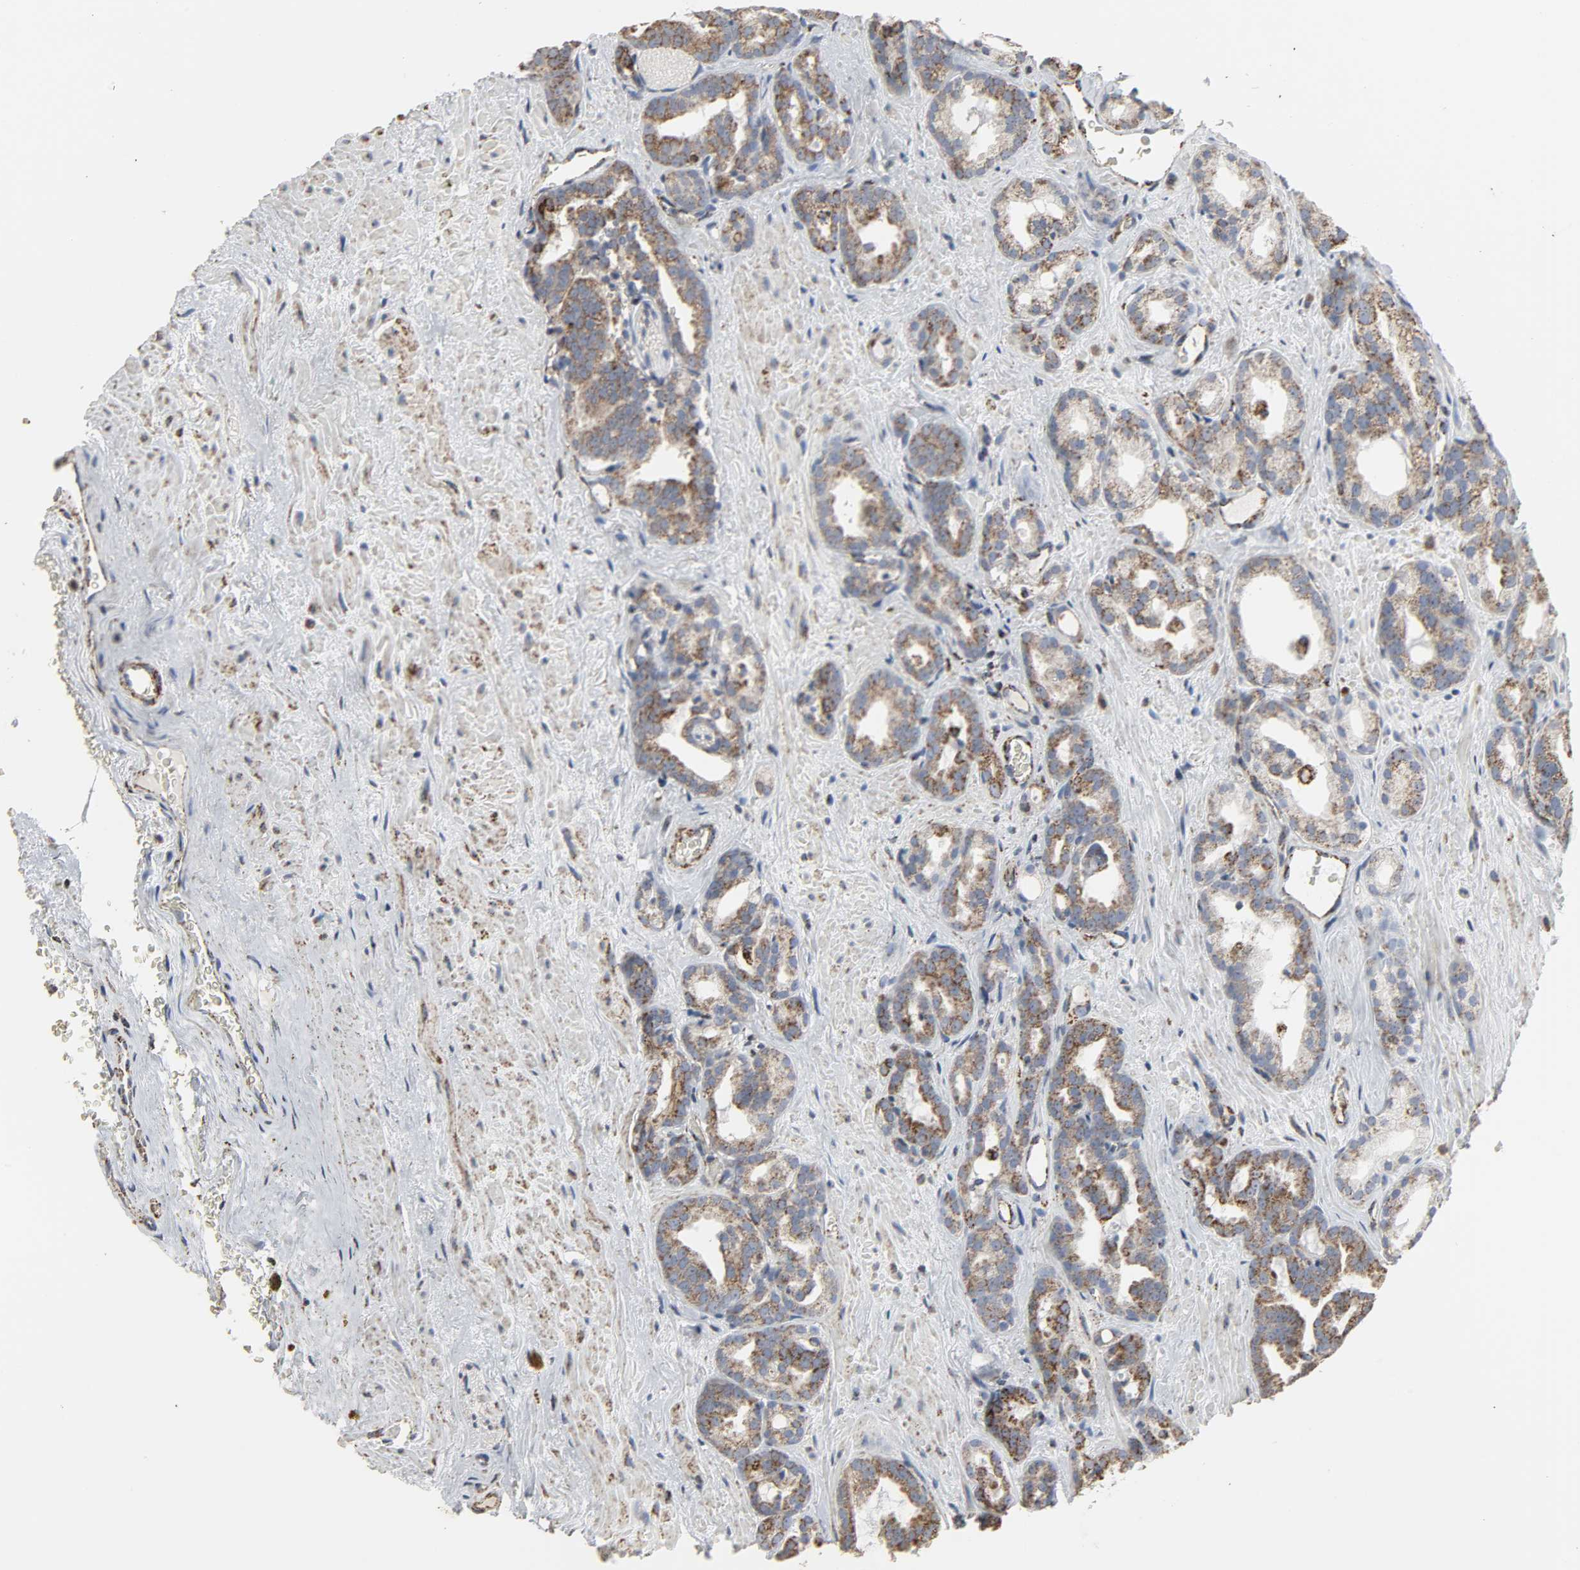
{"staining": {"intensity": "strong", "quantity": ">75%", "location": "cytoplasmic/membranous"}, "tissue": "prostate cancer", "cell_type": "Tumor cells", "image_type": "cancer", "snomed": [{"axis": "morphology", "description": "Adenocarcinoma, Low grade"}, {"axis": "topography", "description": "Prostate"}], "caption": "Protein expression analysis of human prostate low-grade adenocarcinoma reveals strong cytoplasmic/membranous positivity in approximately >75% of tumor cells.", "gene": "ACAT1", "patient": {"sex": "male", "age": 63}}